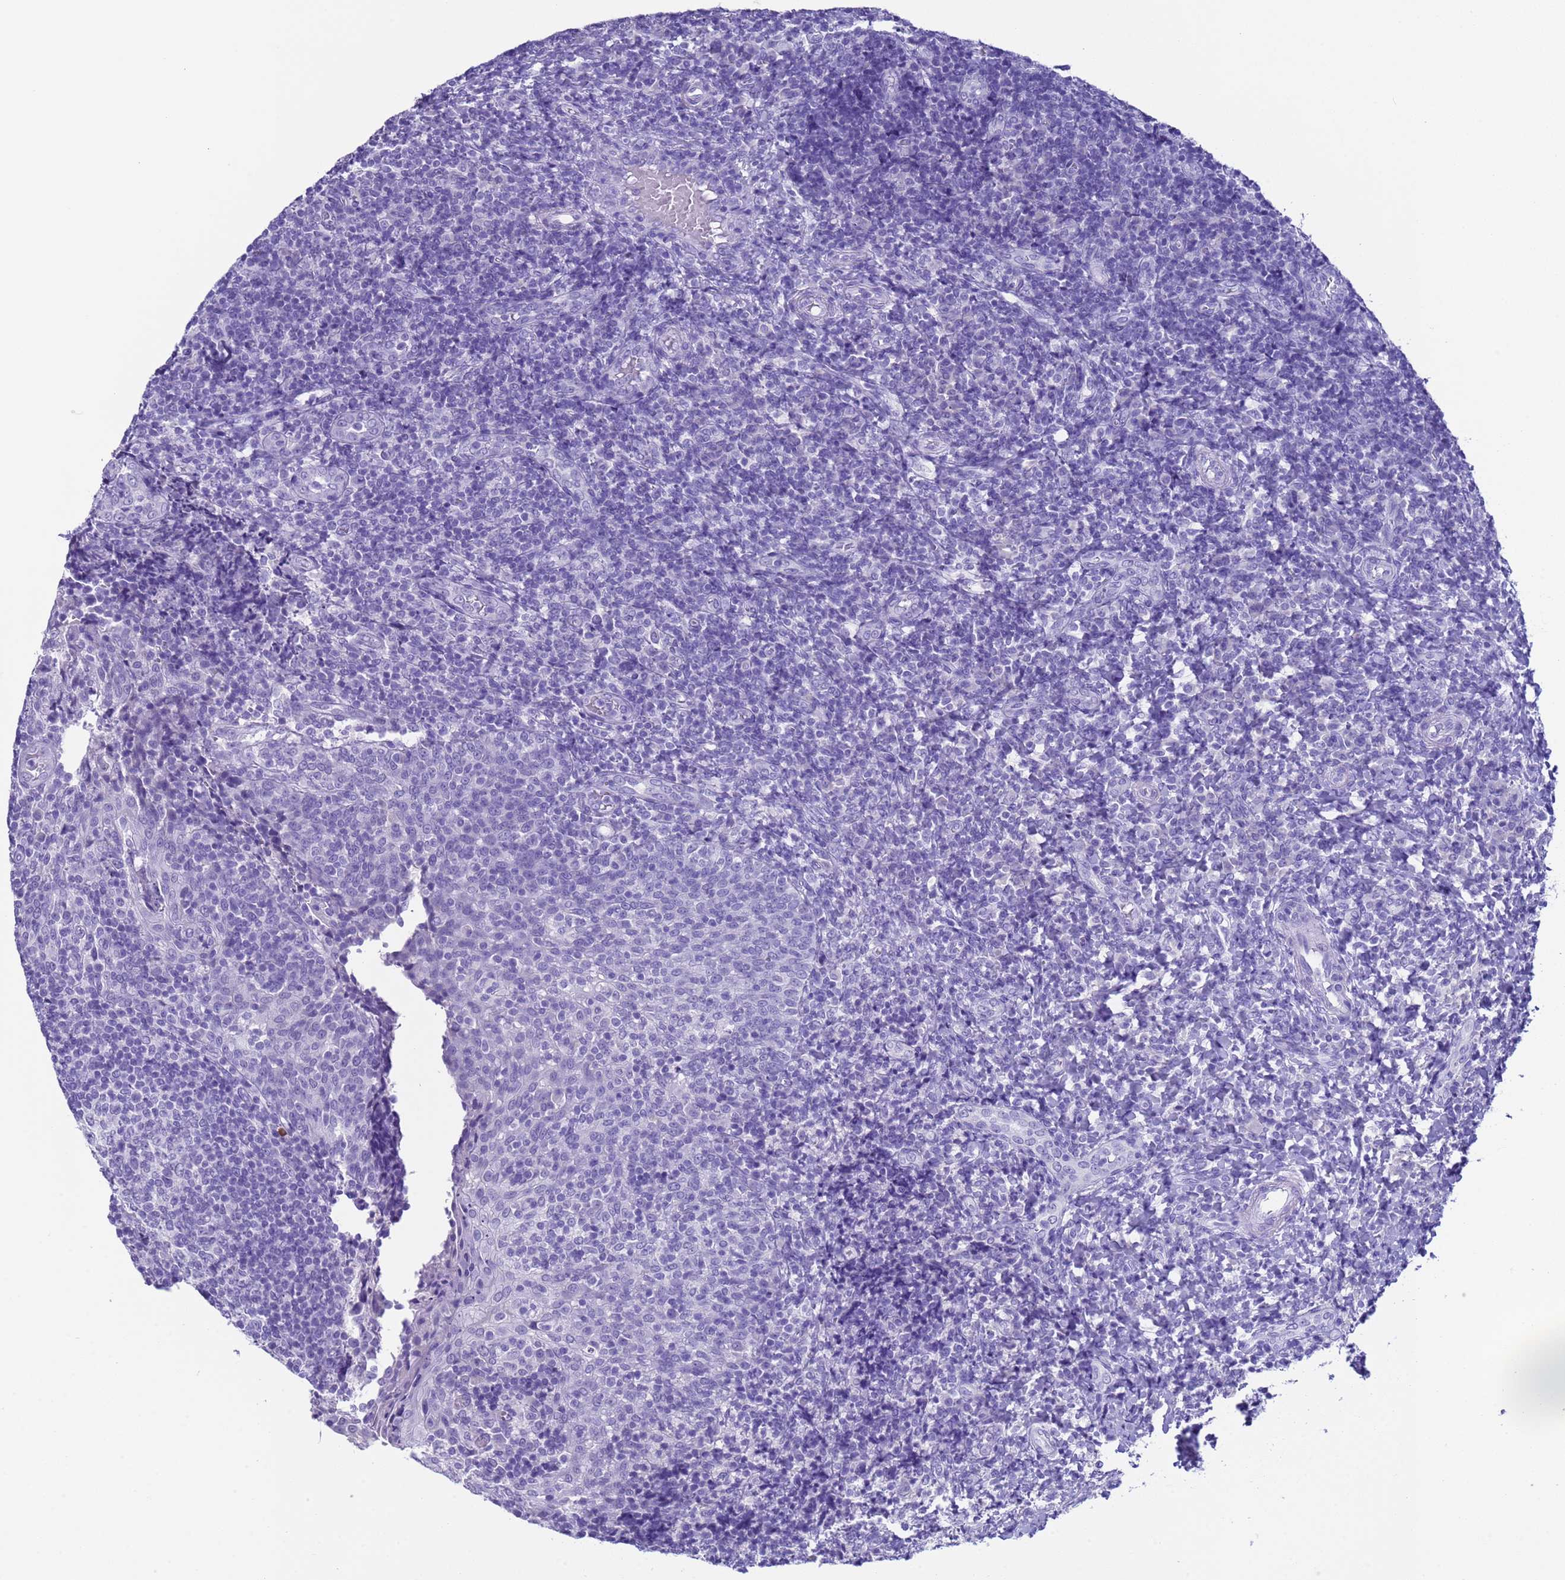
{"staining": {"intensity": "negative", "quantity": "none", "location": "none"}, "tissue": "tonsil", "cell_type": "Germinal center cells", "image_type": "normal", "snomed": [{"axis": "morphology", "description": "Normal tissue, NOS"}, {"axis": "topography", "description": "Tonsil"}], "caption": "DAB immunohistochemical staining of normal tonsil displays no significant positivity in germinal center cells. (DAB immunohistochemistry visualized using brightfield microscopy, high magnification).", "gene": "CKM", "patient": {"sex": "female", "age": 19}}